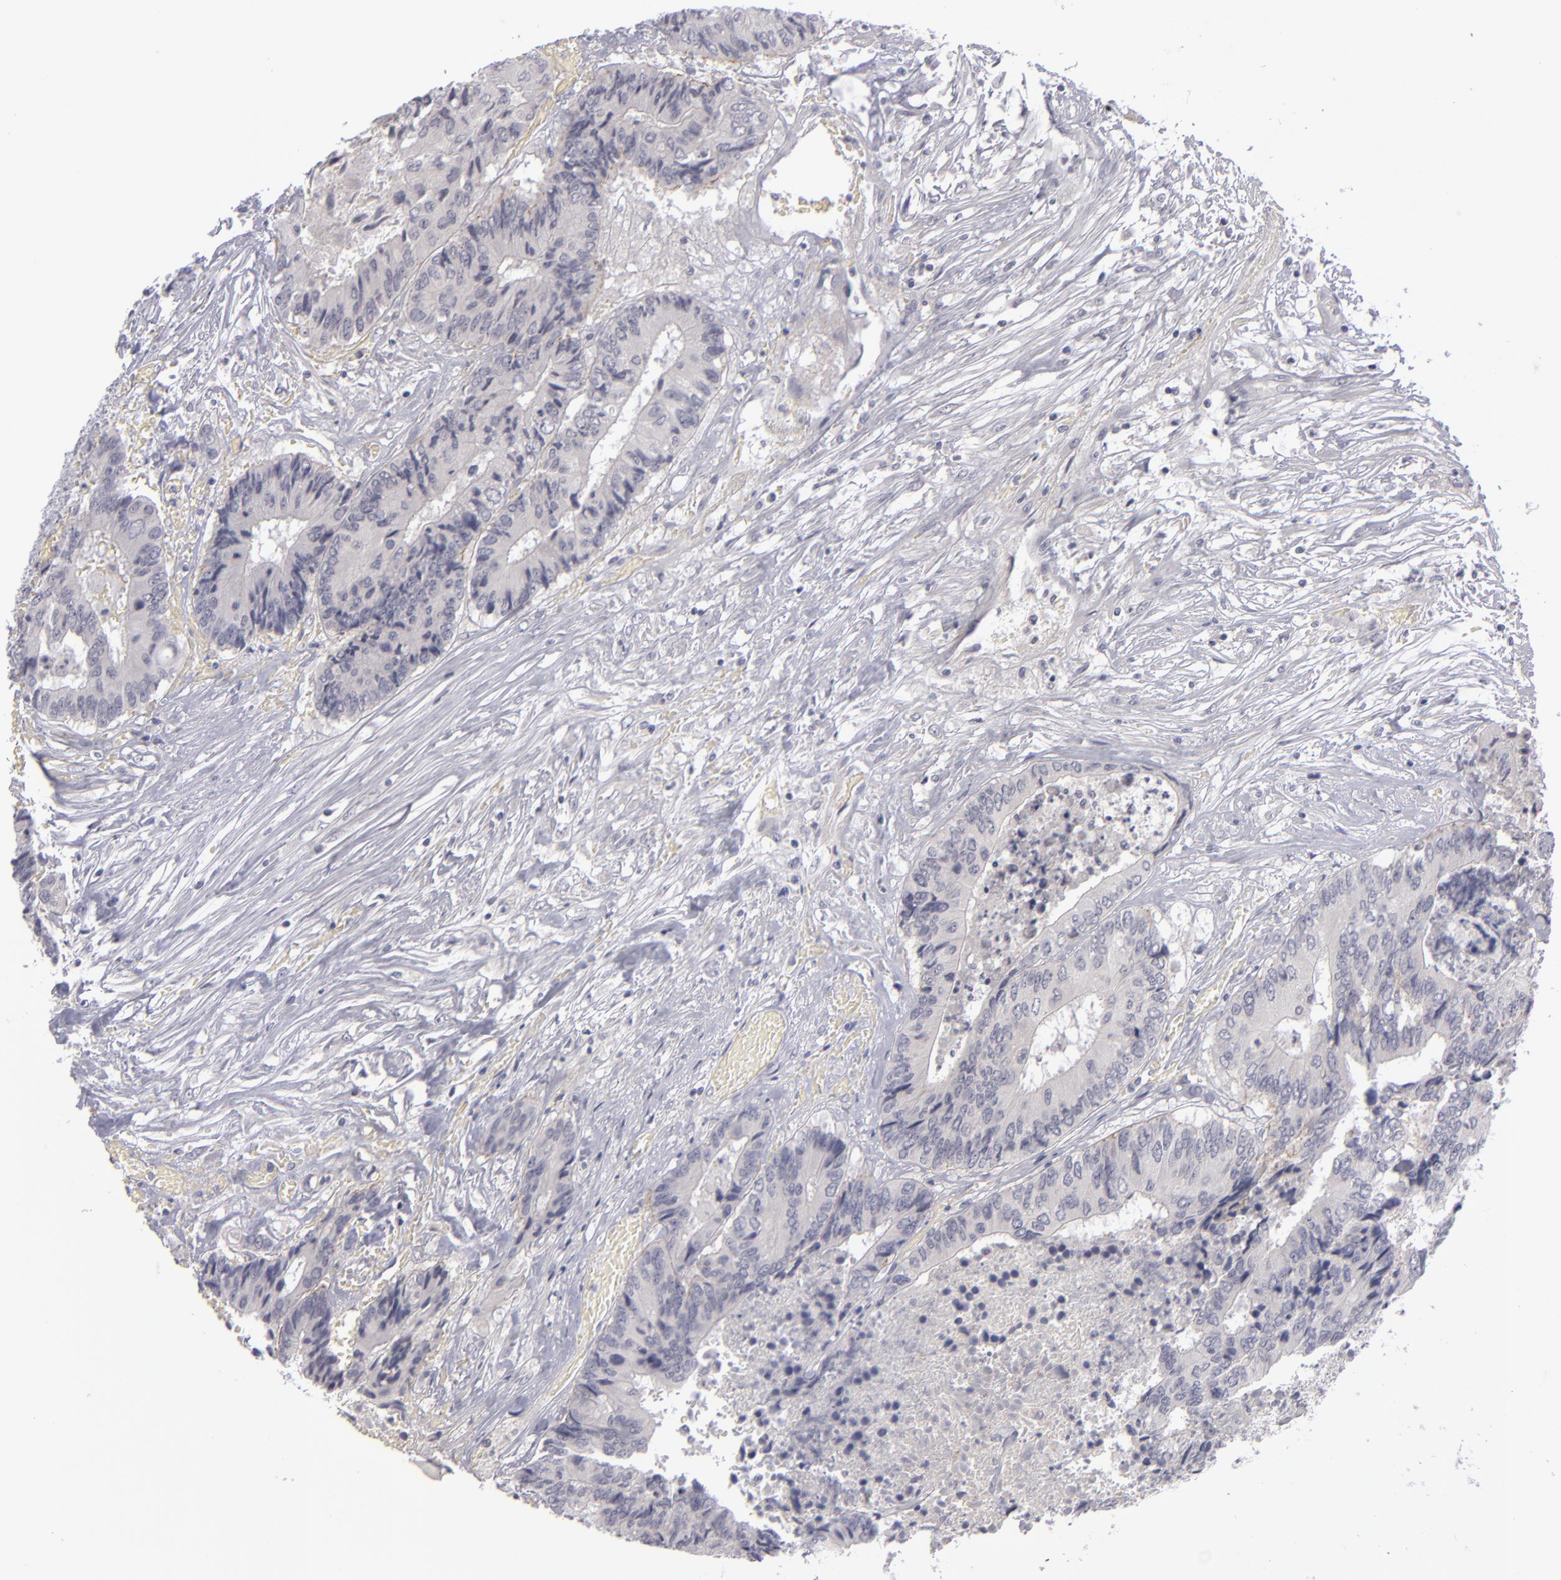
{"staining": {"intensity": "negative", "quantity": "none", "location": "none"}, "tissue": "colorectal cancer", "cell_type": "Tumor cells", "image_type": "cancer", "snomed": [{"axis": "morphology", "description": "Adenocarcinoma, NOS"}, {"axis": "topography", "description": "Rectum"}], "caption": "IHC image of human adenocarcinoma (colorectal) stained for a protein (brown), which shows no staining in tumor cells.", "gene": "ITGB4", "patient": {"sex": "male", "age": 55}}